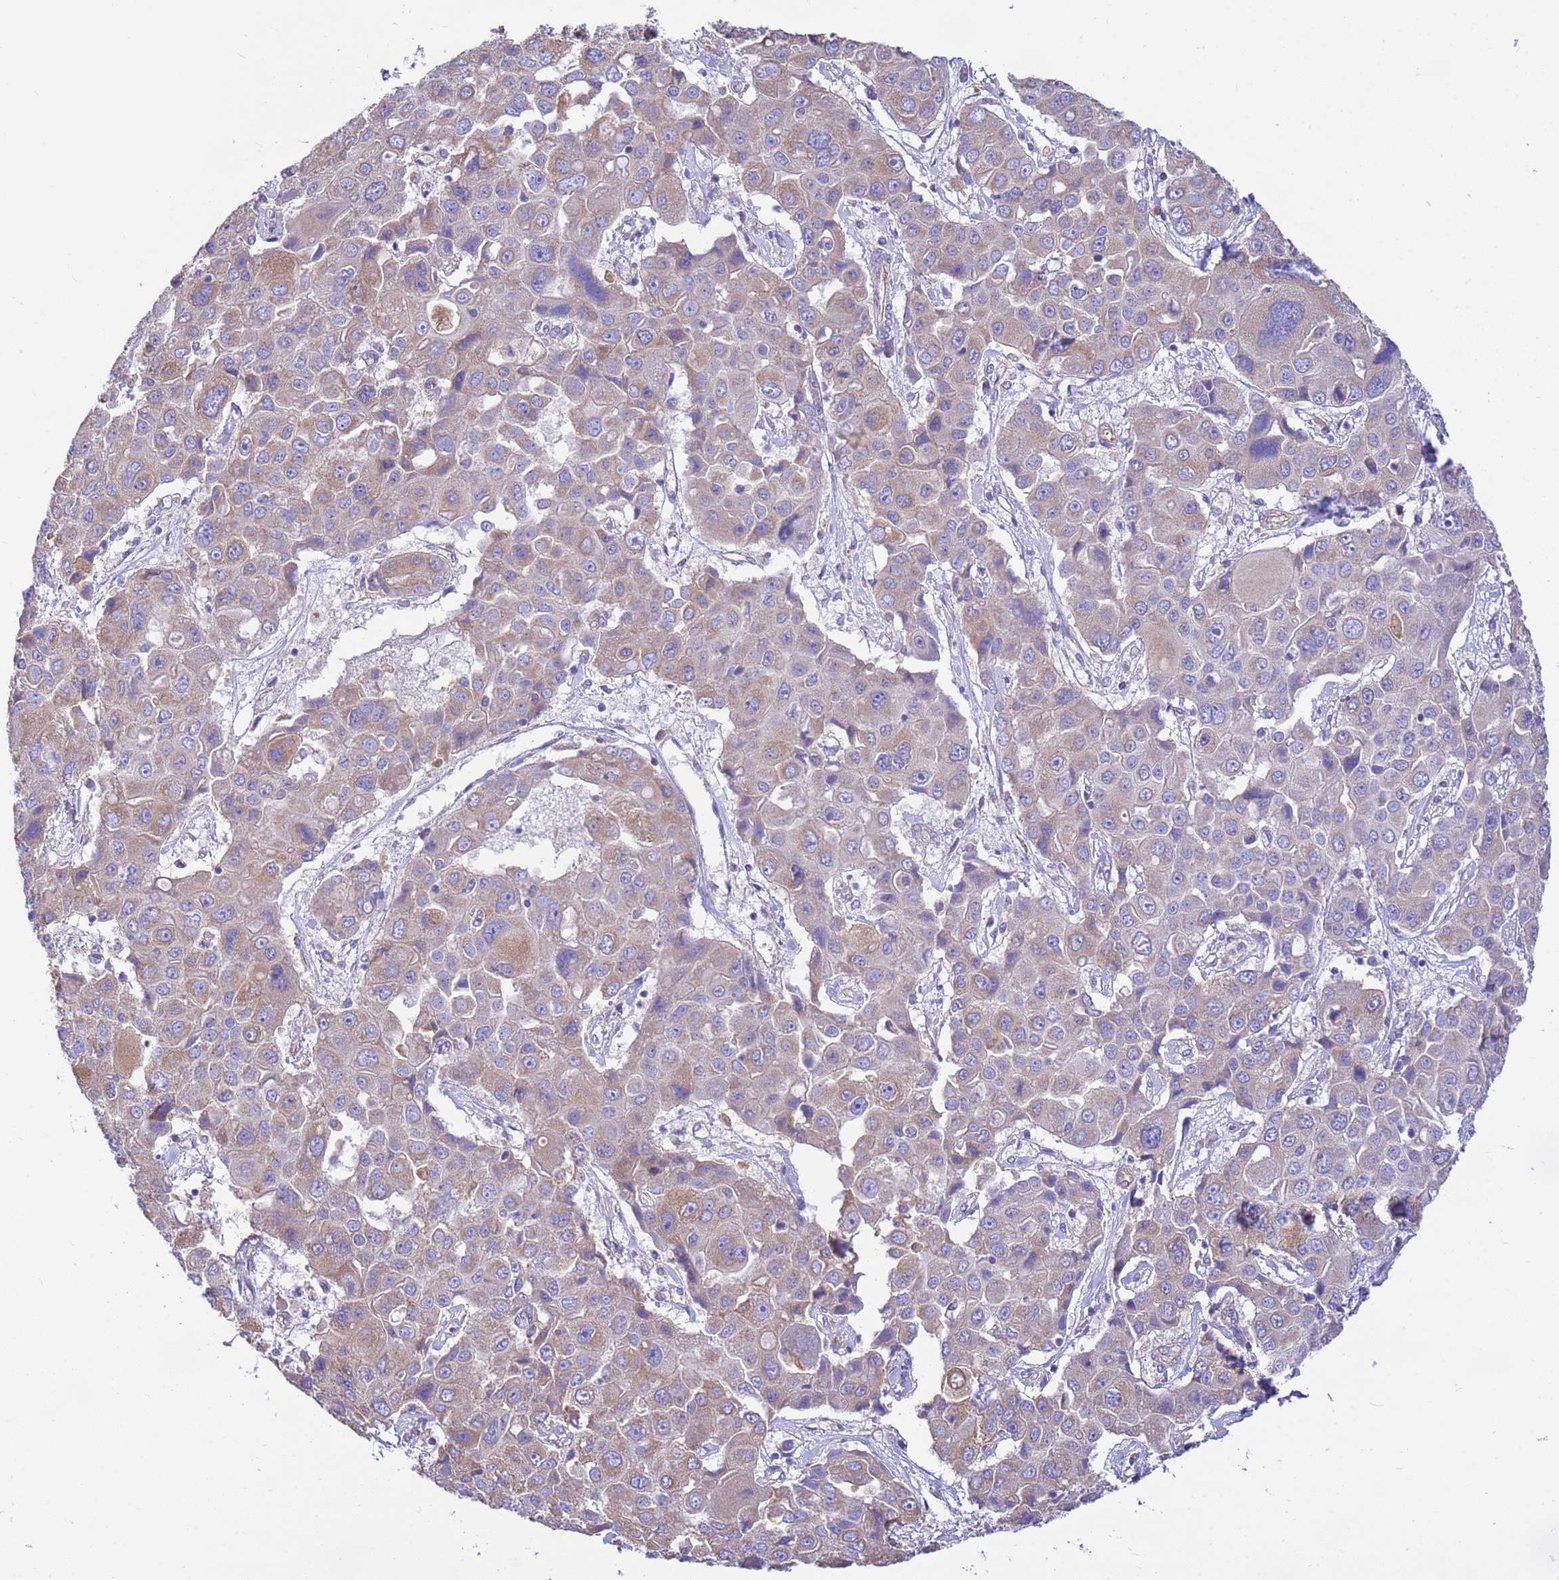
{"staining": {"intensity": "weak", "quantity": "25%-75%", "location": "cytoplasmic/membranous"}, "tissue": "liver cancer", "cell_type": "Tumor cells", "image_type": "cancer", "snomed": [{"axis": "morphology", "description": "Cholangiocarcinoma"}, {"axis": "topography", "description": "Liver"}], "caption": "Immunohistochemical staining of liver cancer displays low levels of weak cytoplasmic/membranous protein staining in about 25%-75% of tumor cells.", "gene": "TUBB1", "patient": {"sex": "male", "age": 67}}